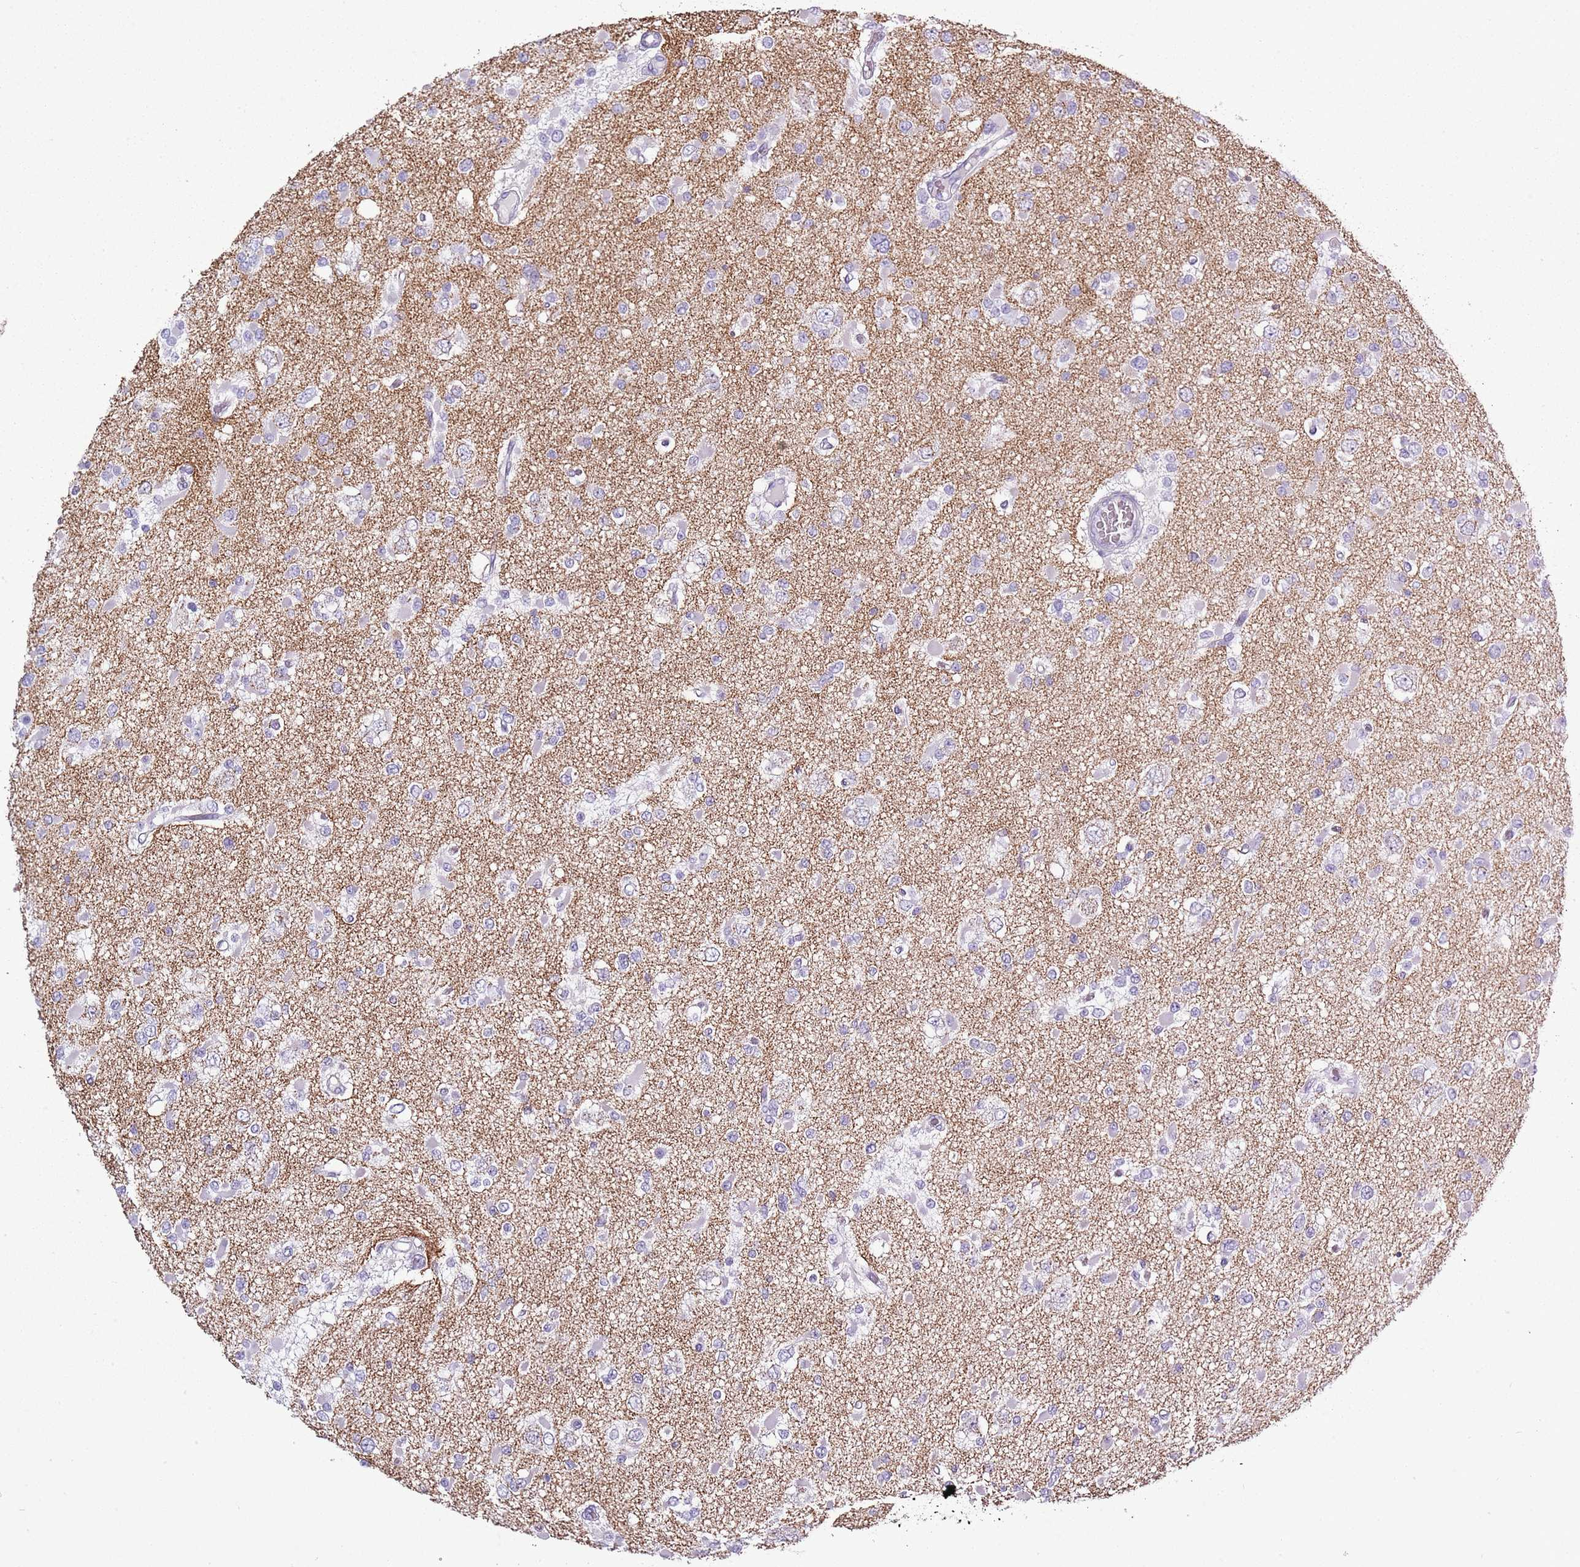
{"staining": {"intensity": "negative", "quantity": "none", "location": "none"}, "tissue": "glioma", "cell_type": "Tumor cells", "image_type": "cancer", "snomed": [{"axis": "morphology", "description": "Glioma, malignant, Low grade"}, {"axis": "topography", "description": "Brain"}], "caption": "This is a photomicrograph of immunohistochemistry staining of glioma, which shows no staining in tumor cells.", "gene": "SLC23A1", "patient": {"sex": "female", "age": 22}}